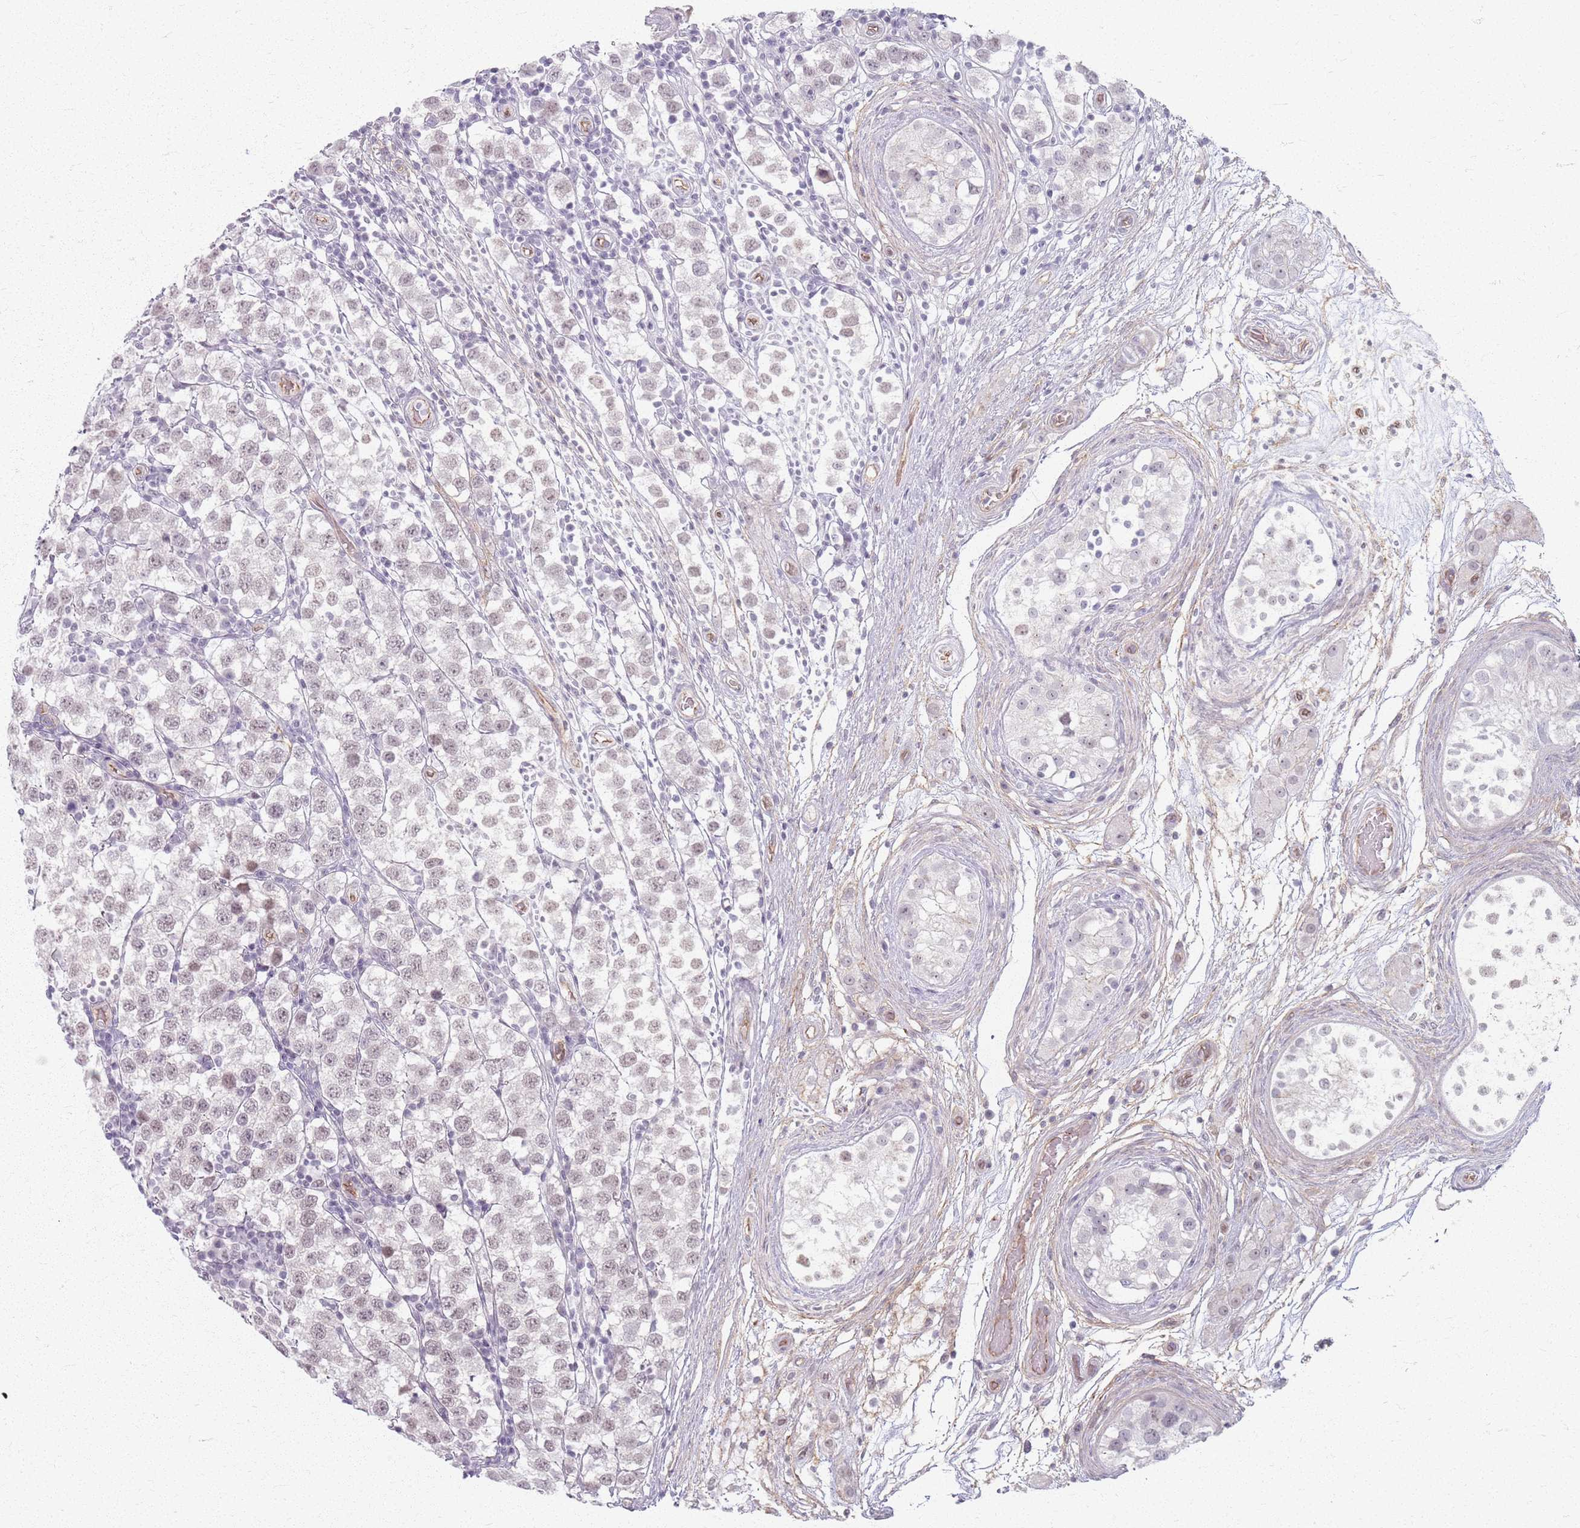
{"staining": {"intensity": "weak", "quantity": "25%-75%", "location": "nuclear"}, "tissue": "testis cancer", "cell_type": "Tumor cells", "image_type": "cancer", "snomed": [{"axis": "morphology", "description": "Seminoma, NOS"}, {"axis": "topography", "description": "Testis"}], "caption": "Human testis cancer (seminoma) stained with a protein marker demonstrates weak staining in tumor cells.", "gene": "KCNA5", "patient": {"sex": "male", "age": 34}}